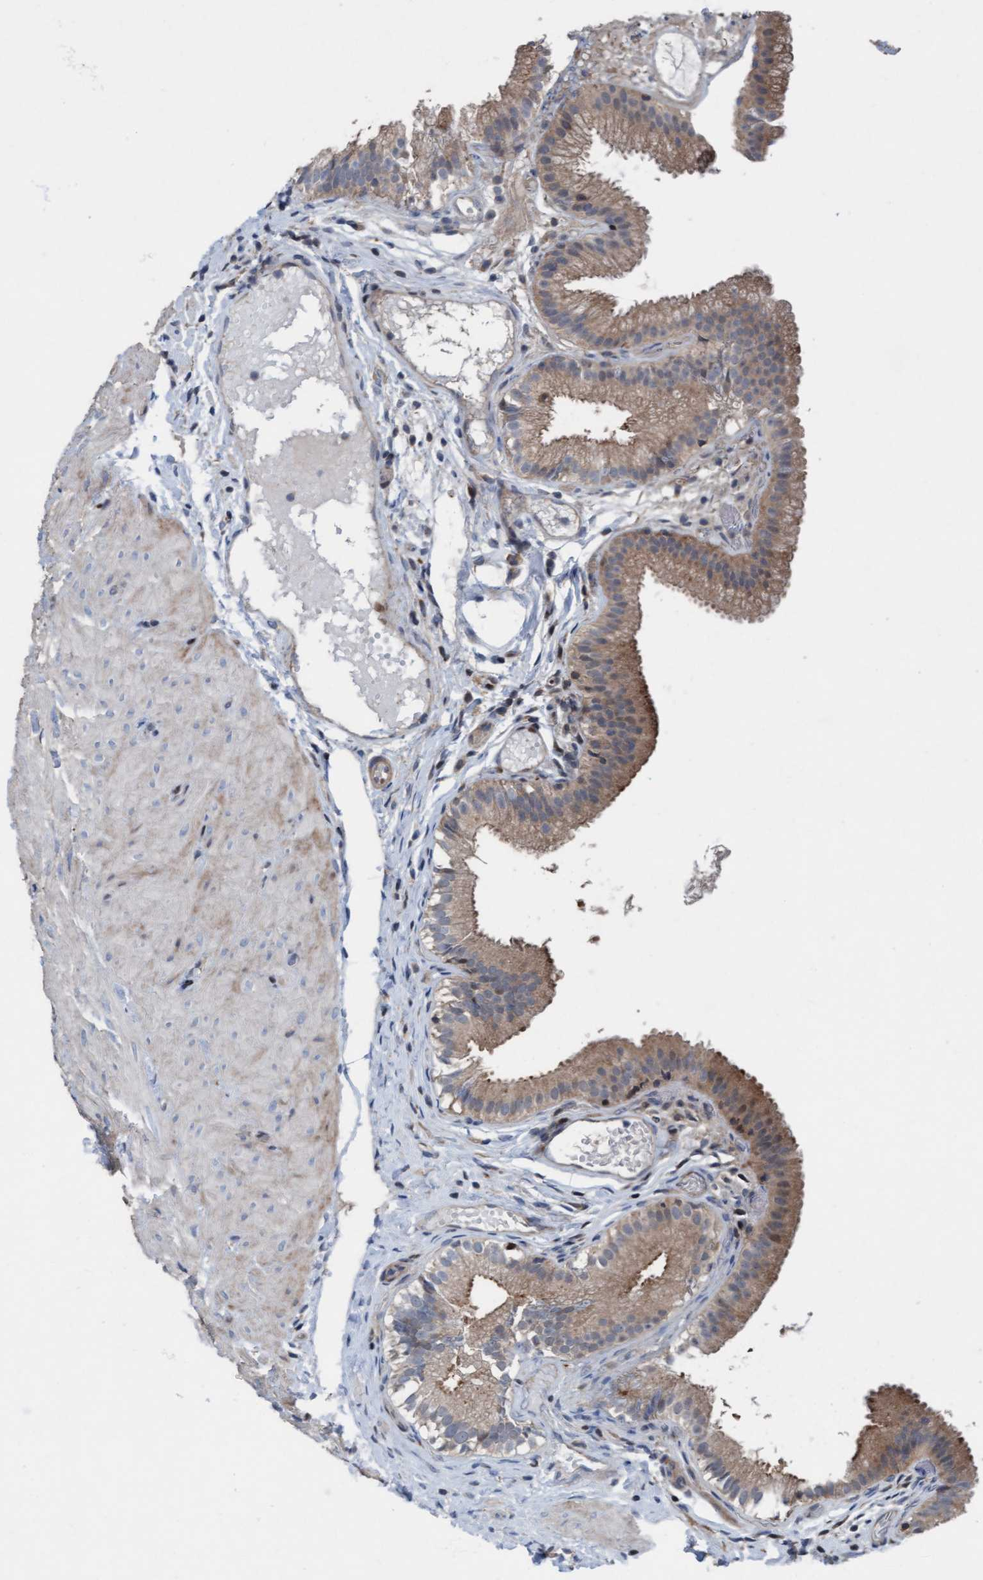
{"staining": {"intensity": "moderate", "quantity": ">75%", "location": "cytoplasmic/membranous"}, "tissue": "gallbladder", "cell_type": "Glandular cells", "image_type": "normal", "snomed": [{"axis": "morphology", "description": "Normal tissue, NOS"}, {"axis": "topography", "description": "Gallbladder"}], "caption": "Brown immunohistochemical staining in benign human gallbladder demonstrates moderate cytoplasmic/membranous expression in approximately >75% of glandular cells. (DAB IHC with brightfield microscopy, high magnification).", "gene": "KLHL26", "patient": {"sex": "female", "age": 26}}